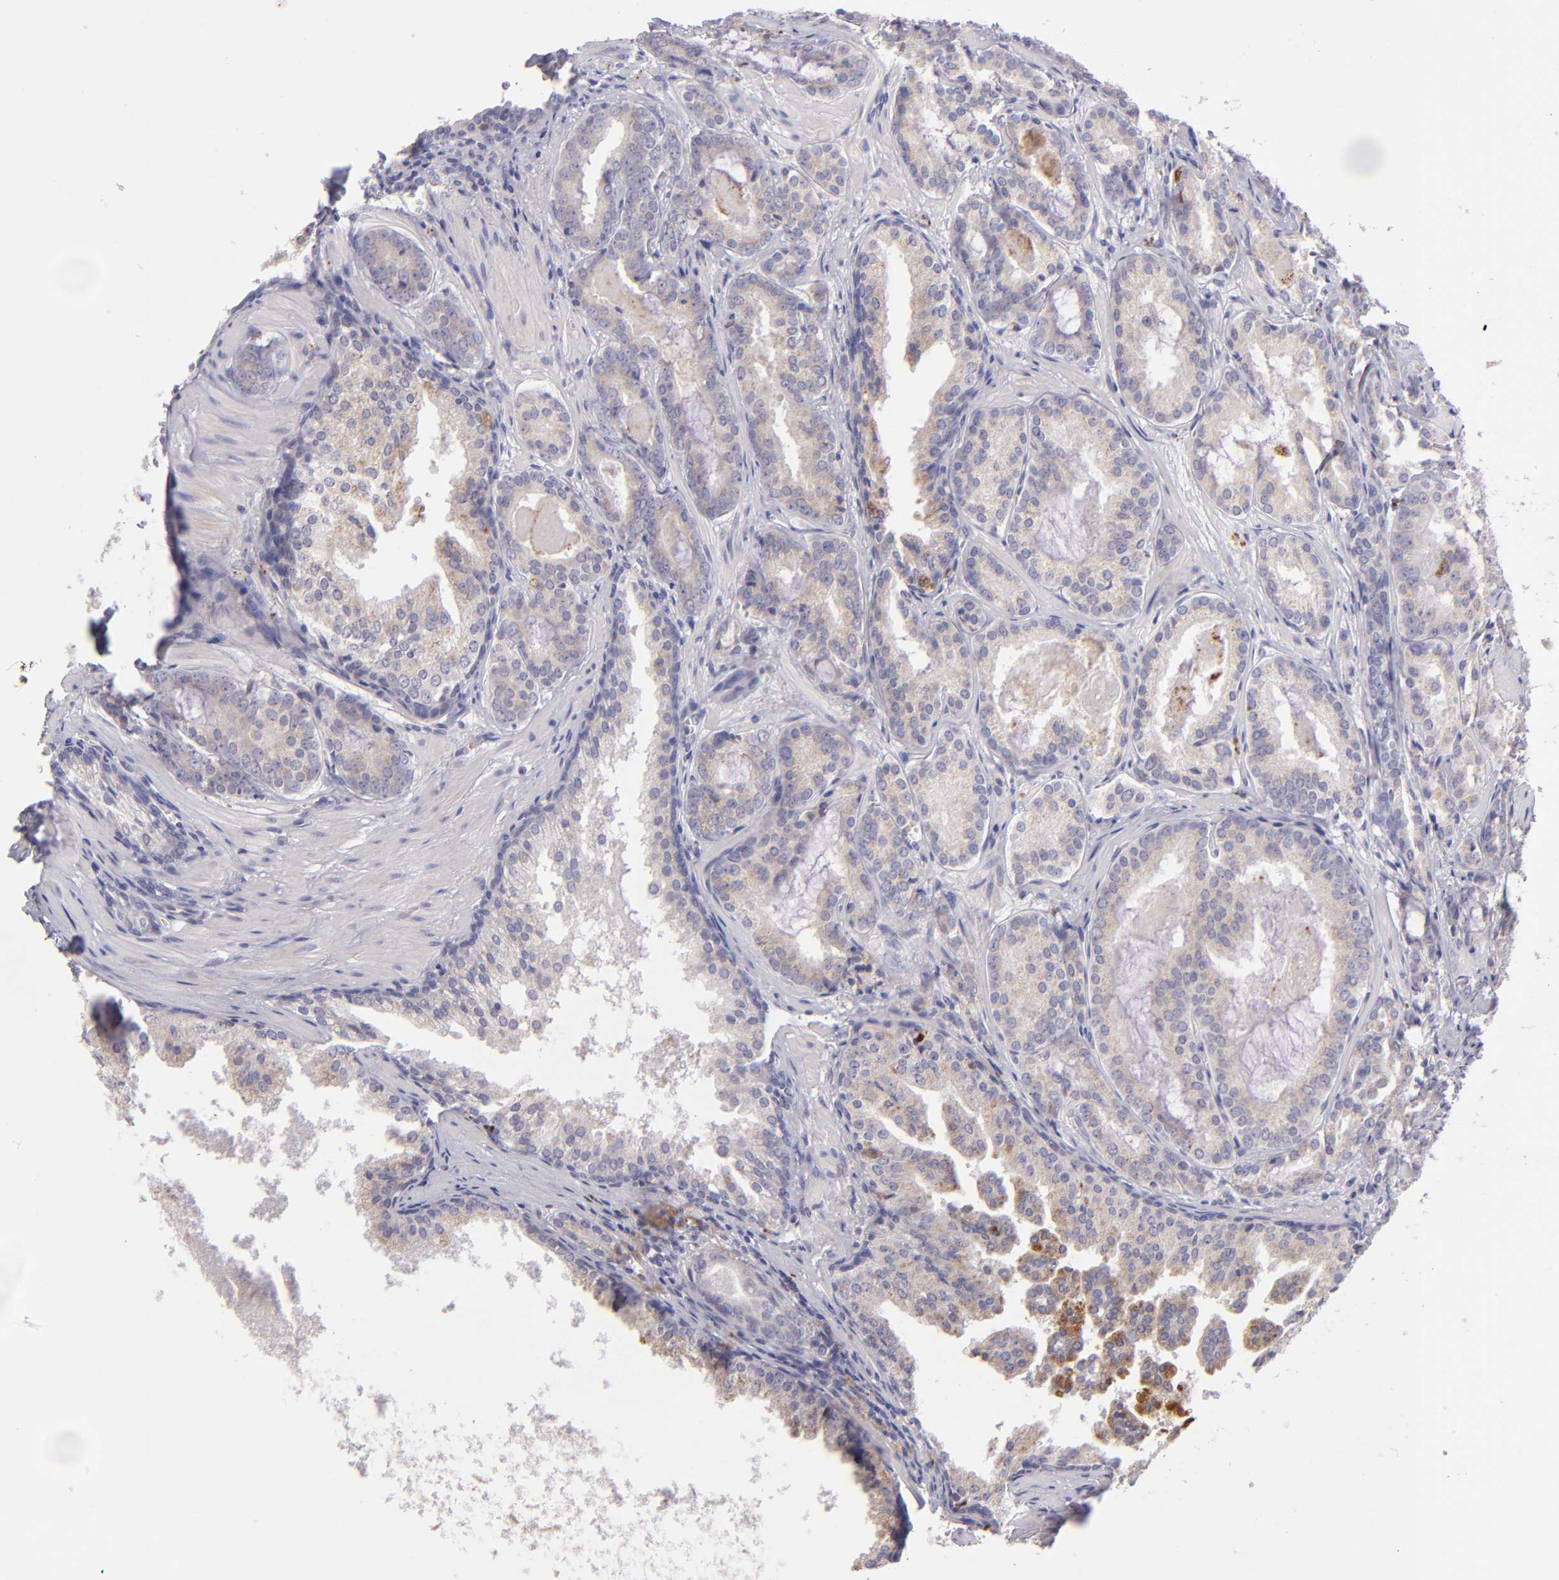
{"staining": {"intensity": "weak", "quantity": ">75%", "location": "cytoplasmic/membranous"}, "tissue": "prostate cancer", "cell_type": "Tumor cells", "image_type": "cancer", "snomed": [{"axis": "morphology", "description": "Adenocarcinoma, Medium grade"}, {"axis": "topography", "description": "Prostate"}], "caption": "Prostate adenocarcinoma (medium-grade) stained with DAB (3,3'-diaminobenzidine) immunohistochemistry exhibits low levels of weak cytoplasmic/membranous staining in about >75% of tumor cells.", "gene": "TRAF3", "patient": {"sex": "male", "age": 64}}